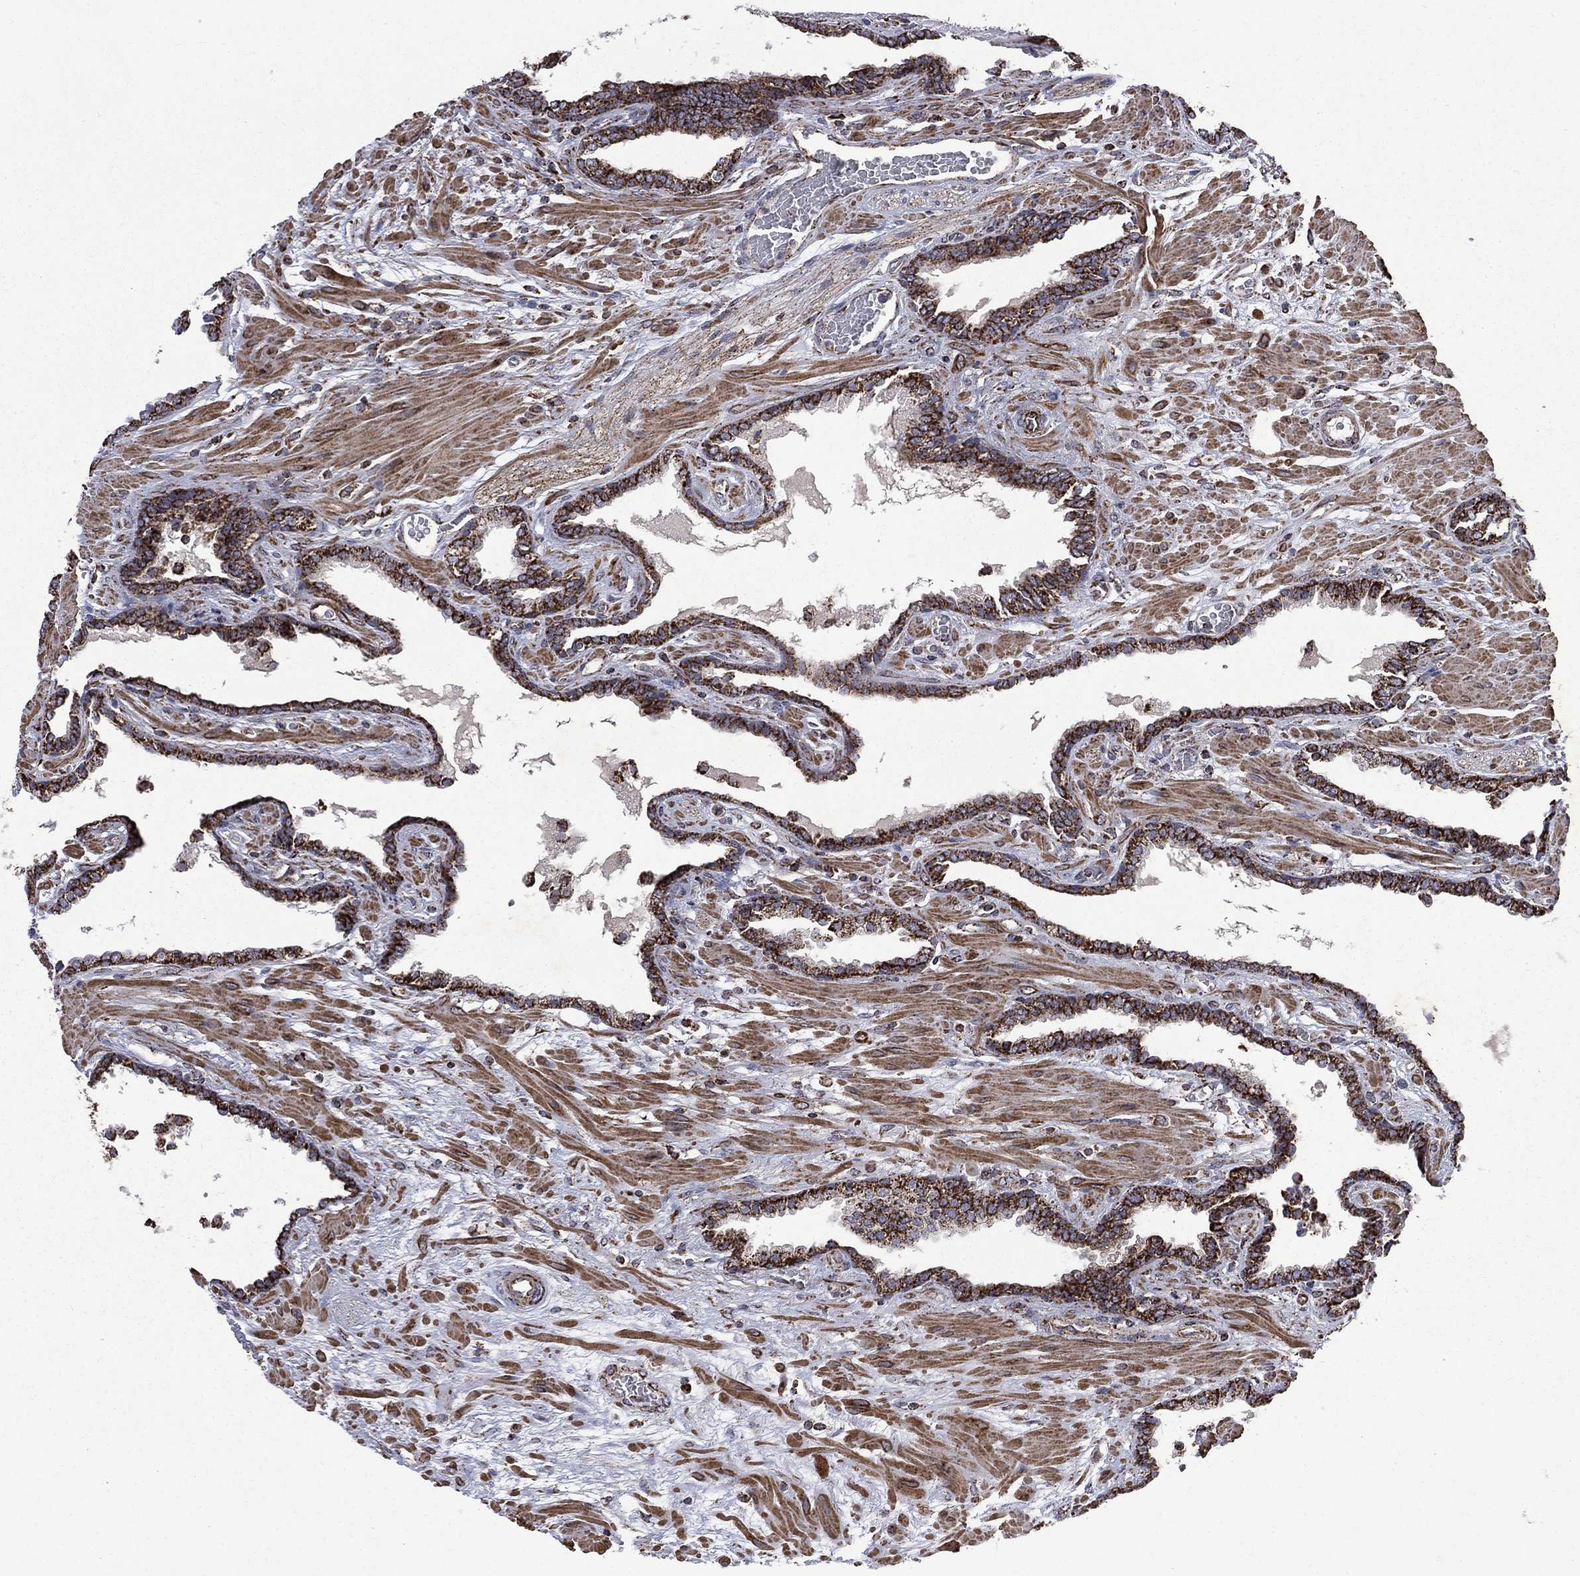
{"staining": {"intensity": "strong", "quantity": ">75%", "location": "cytoplasmic/membranous"}, "tissue": "prostate cancer", "cell_type": "Tumor cells", "image_type": "cancer", "snomed": [{"axis": "morphology", "description": "Adenocarcinoma, Low grade"}, {"axis": "topography", "description": "Prostate"}], "caption": "Tumor cells demonstrate high levels of strong cytoplasmic/membranous expression in about >75% of cells in human prostate low-grade adenocarcinoma.", "gene": "GOT2", "patient": {"sex": "male", "age": 69}}